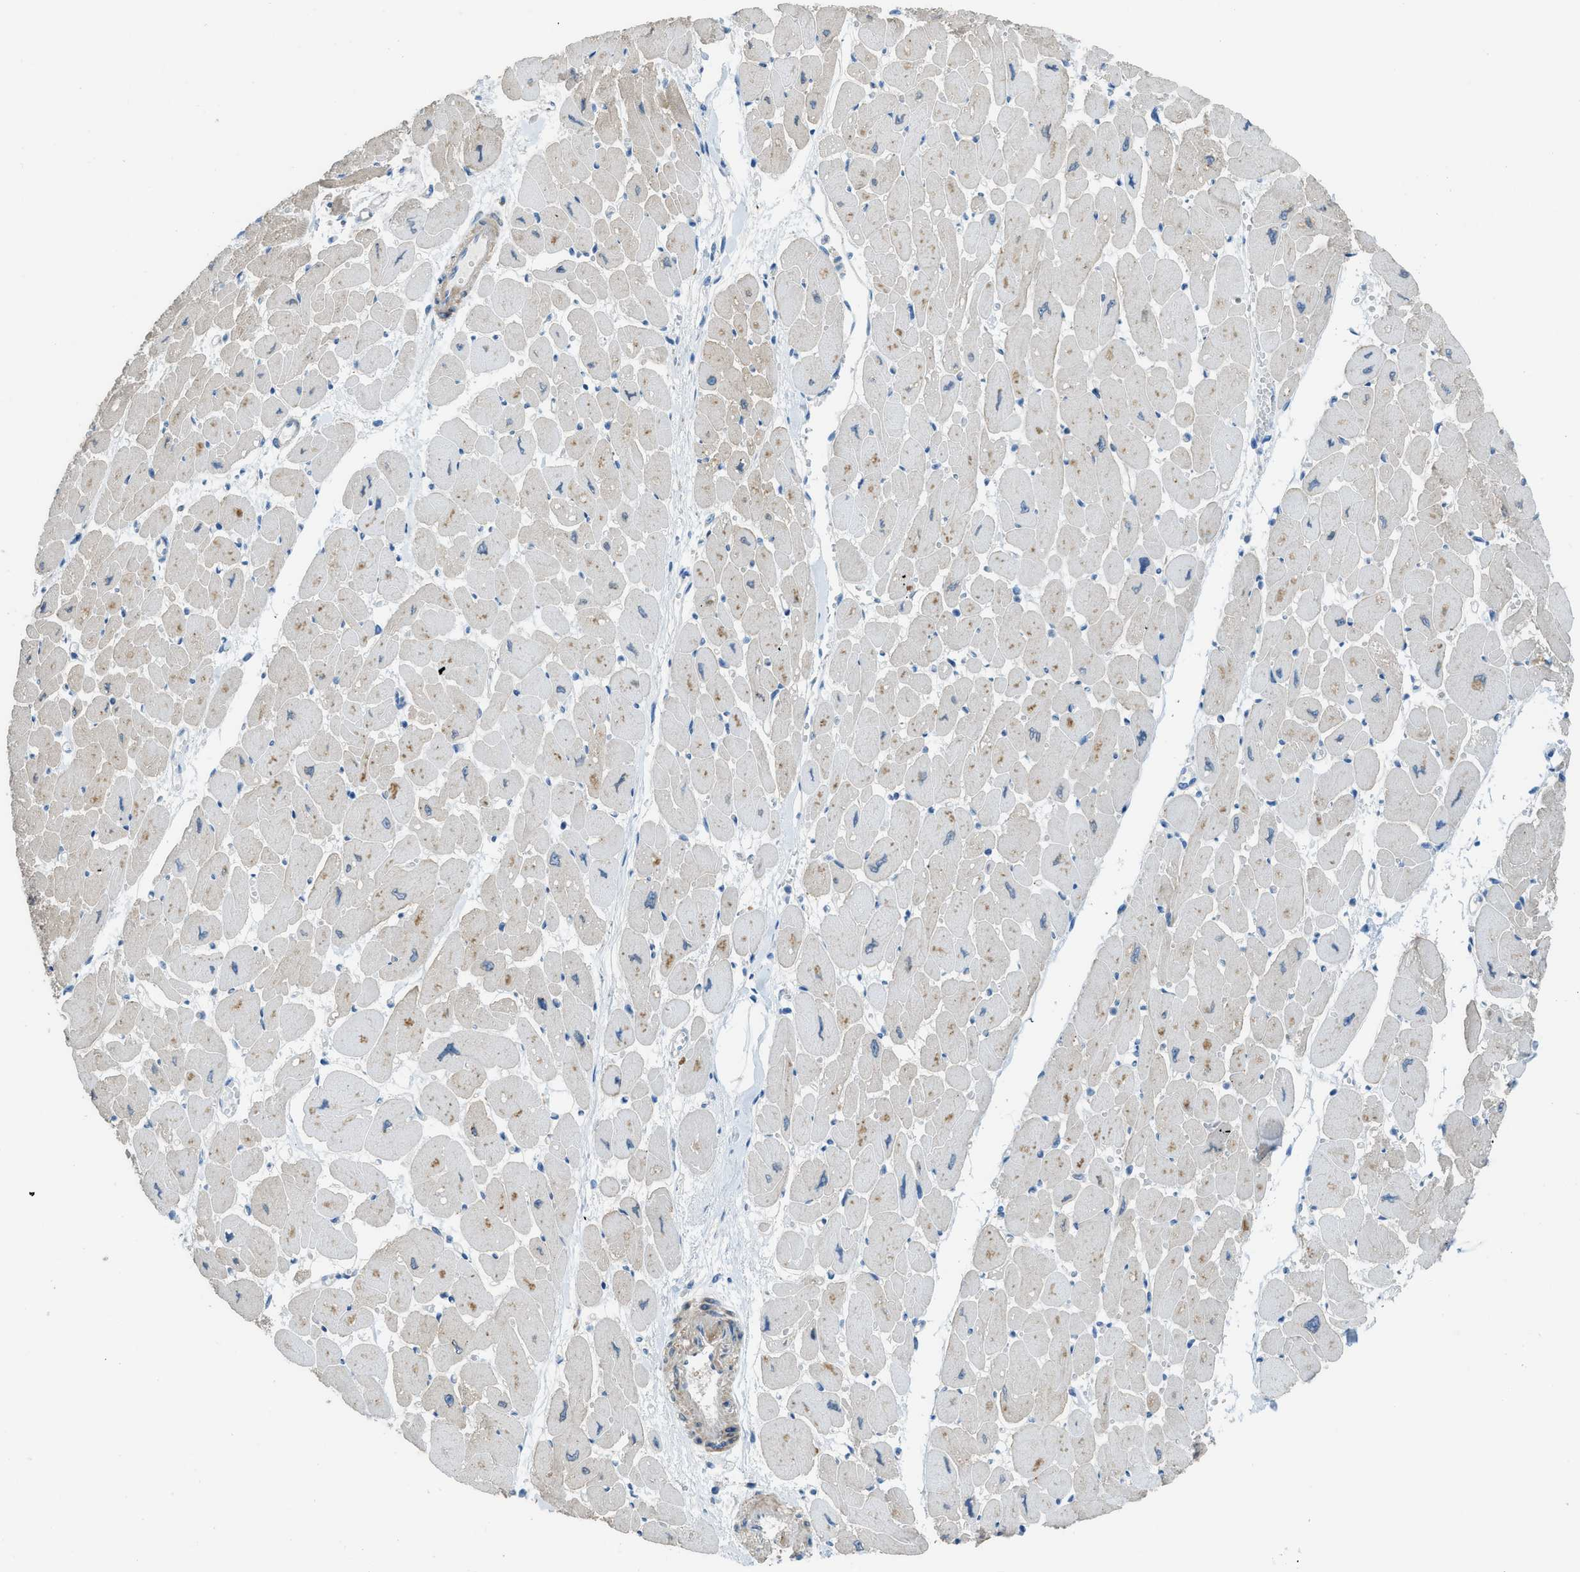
{"staining": {"intensity": "moderate", "quantity": "25%-75%", "location": "cytoplasmic/membranous"}, "tissue": "heart muscle", "cell_type": "Cardiomyocytes", "image_type": "normal", "snomed": [{"axis": "morphology", "description": "Normal tissue, NOS"}, {"axis": "topography", "description": "Heart"}], "caption": "Immunohistochemical staining of unremarkable heart muscle displays moderate cytoplasmic/membranous protein staining in approximately 25%-75% of cardiomyocytes. The staining is performed using DAB brown chromogen to label protein expression. The nuclei are counter-stained blue using hematoxylin.", "gene": "TIMD4", "patient": {"sex": "female", "age": 54}}